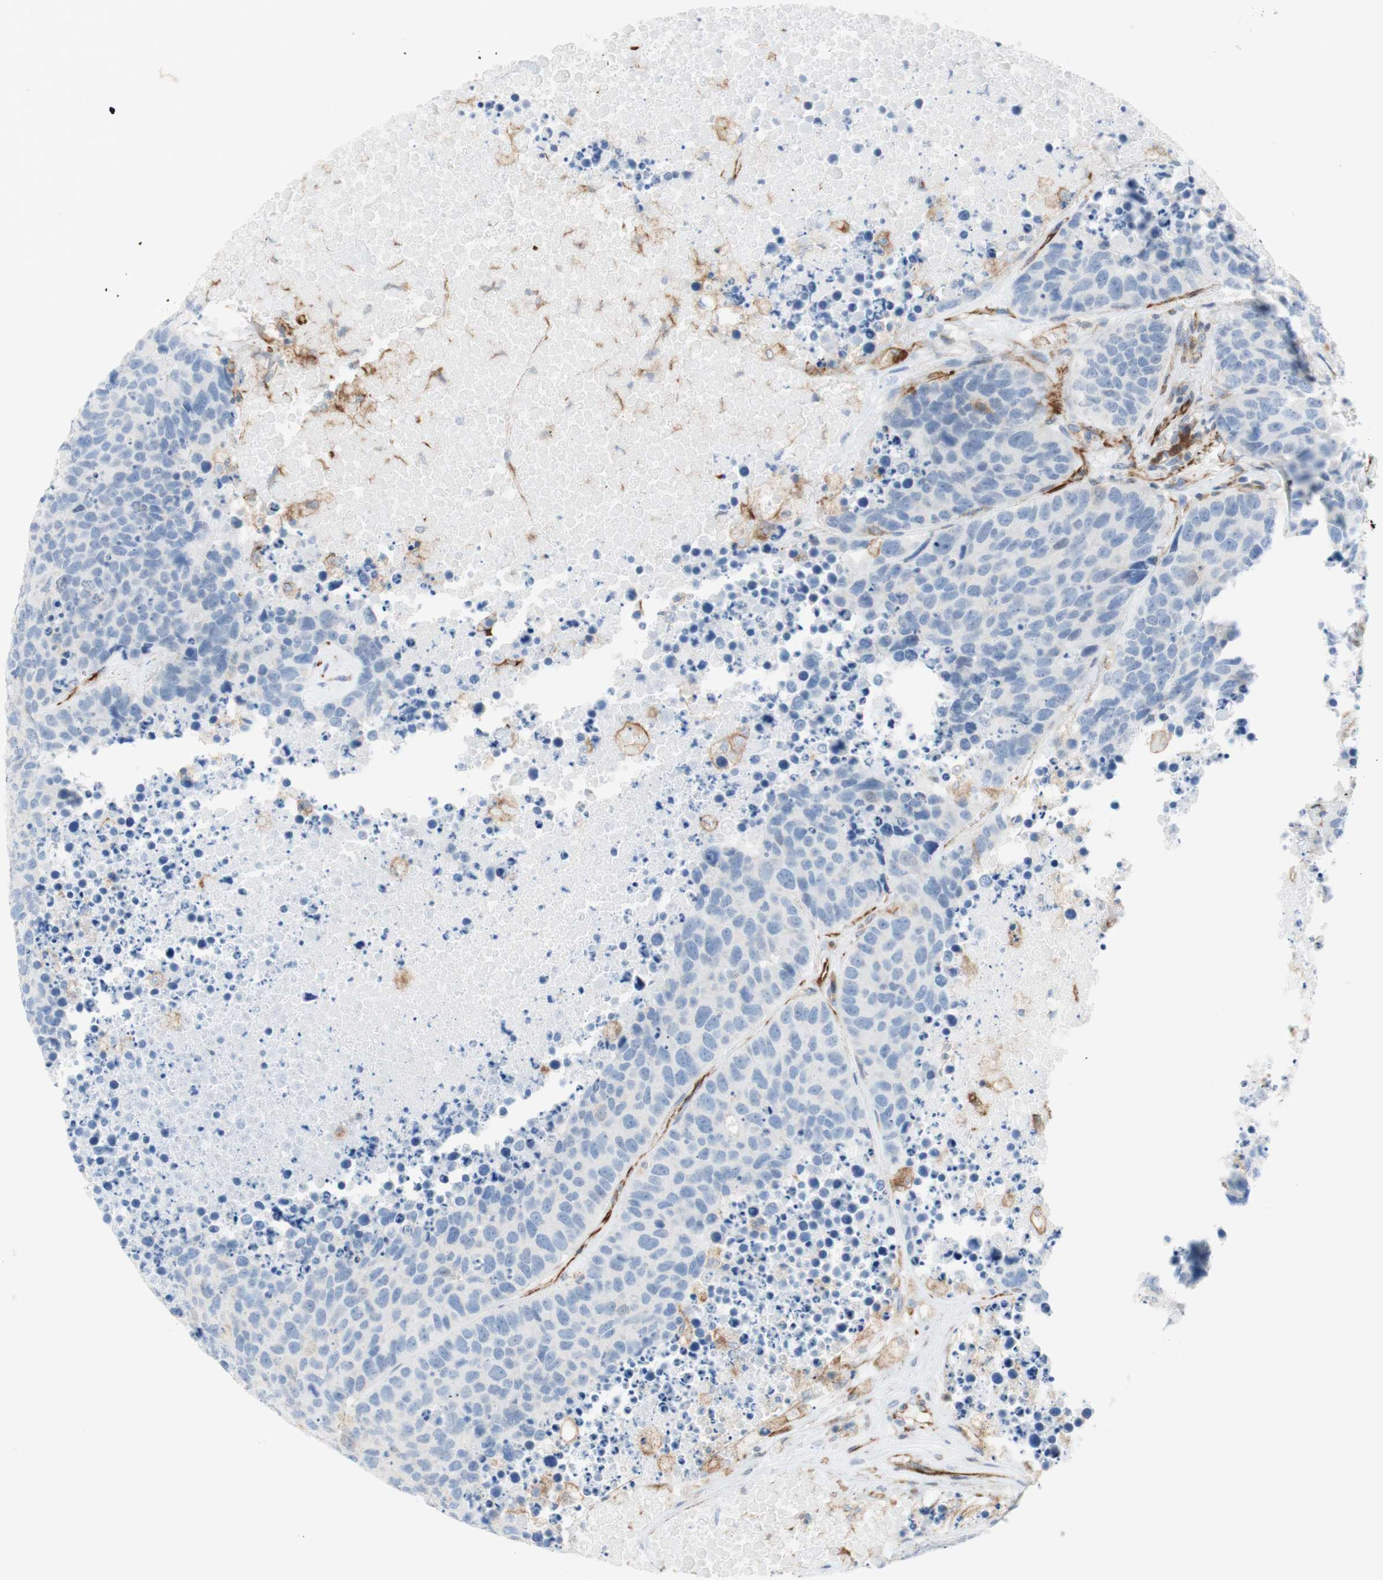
{"staining": {"intensity": "negative", "quantity": "none", "location": "none"}, "tissue": "carcinoid", "cell_type": "Tumor cells", "image_type": "cancer", "snomed": [{"axis": "morphology", "description": "Carcinoid, malignant, NOS"}, {"axis": "topography", "description": "Lung"}], "caption": "Immunohistochemistry (IHC) of human malignant carcinoid demonstrates no expression in tumor cells. (DAB immunohistochemistry with hematoxylin counter stain).", "gene": "POU2AF1", "patient": {"sex": "male", "age": 60}}